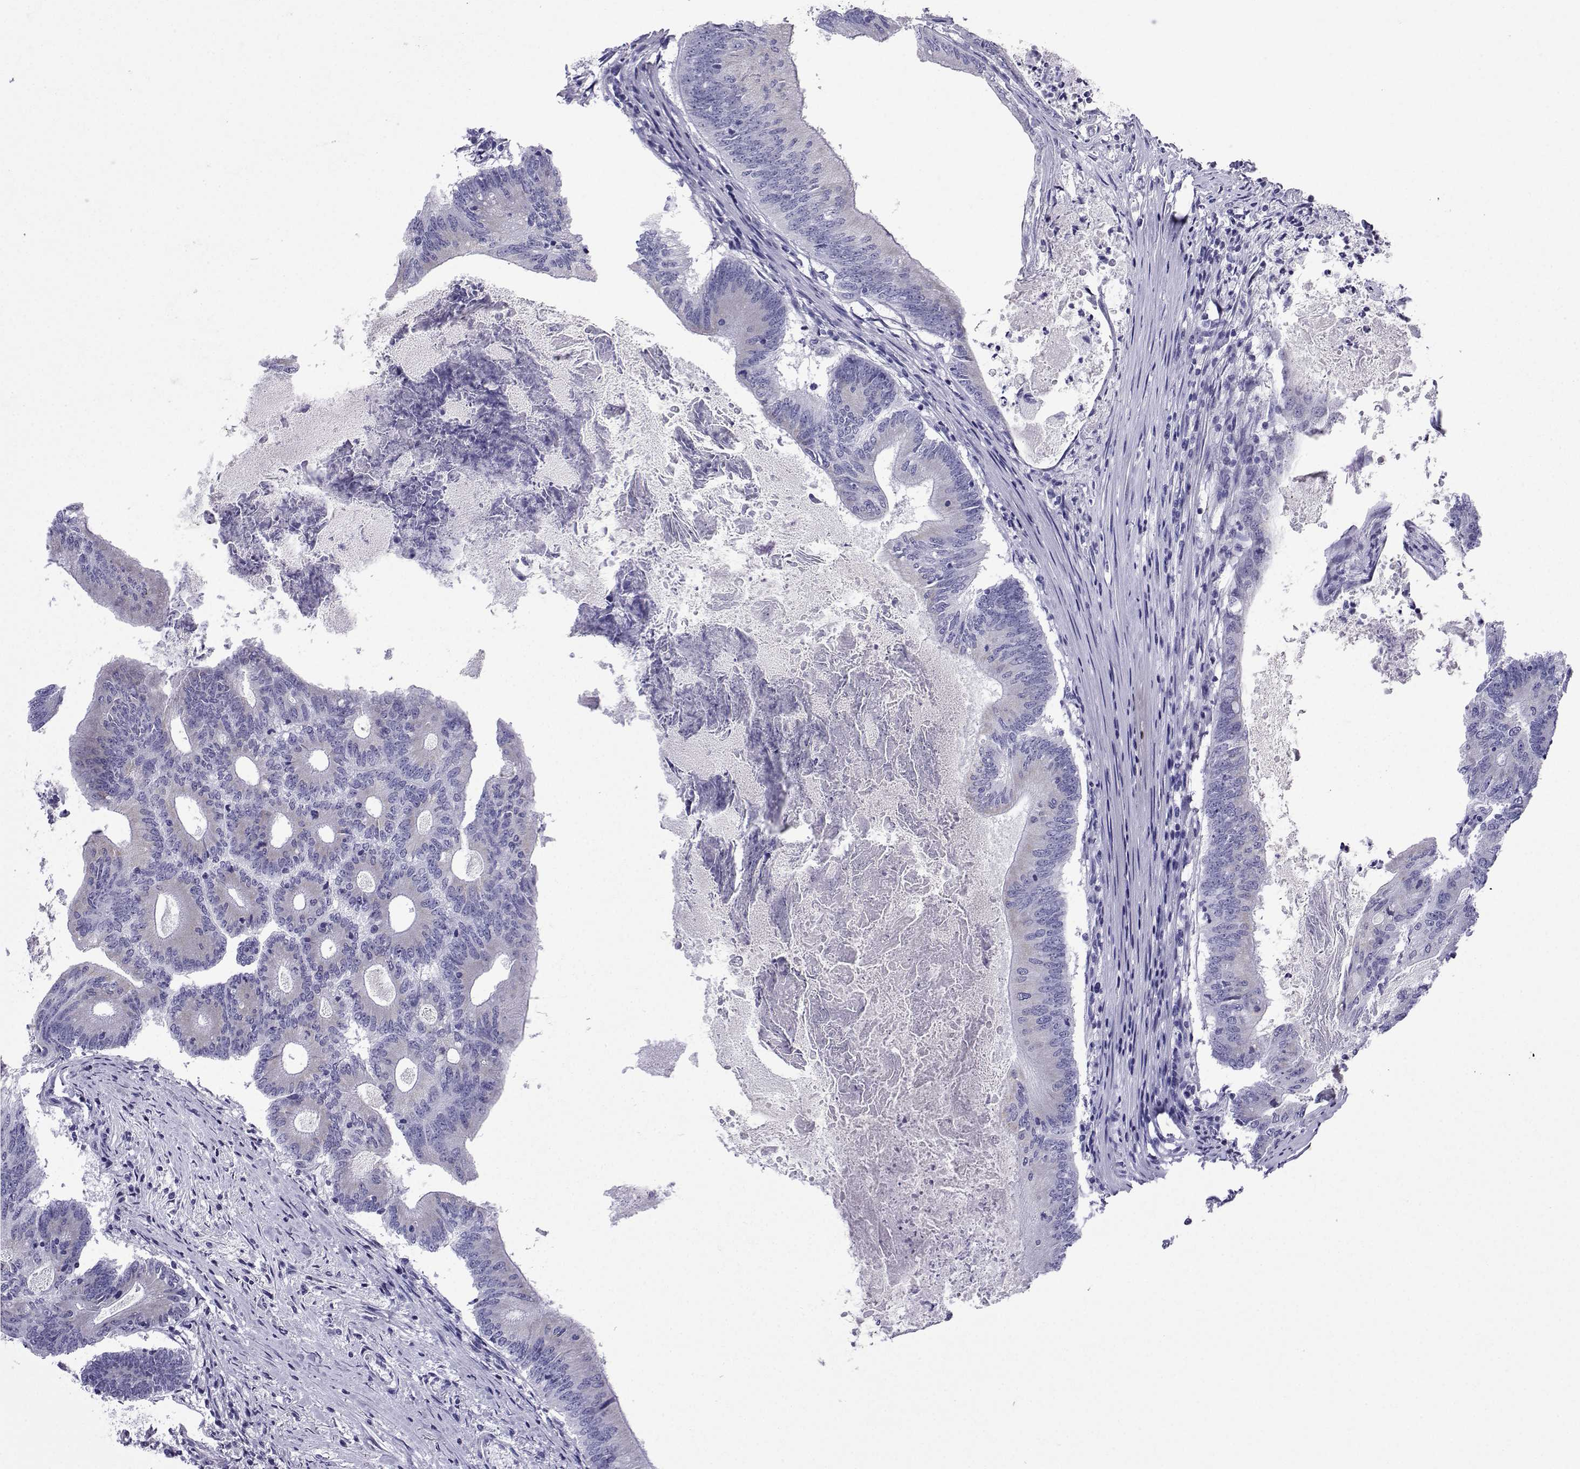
{"staining": {"intensity": "negative", "quantity": "none", "location": "none"}, "tissue": "colorectal cancer", "cell_type": "Tumor cells", "image_type": "cancer", "snomed": [{"axis": "morphology", "description": "Adenocarcinoma, NOS"}, {"axis": "topography", "description": "Colon"}], "caption": "This is a micrograph of immunohistochemistry staining of adenocarcinoma (colorectal), which shows no positivity in tumor cells.", "gene": "ACRBP", "patient": {"sex": "female", "age": 70}}